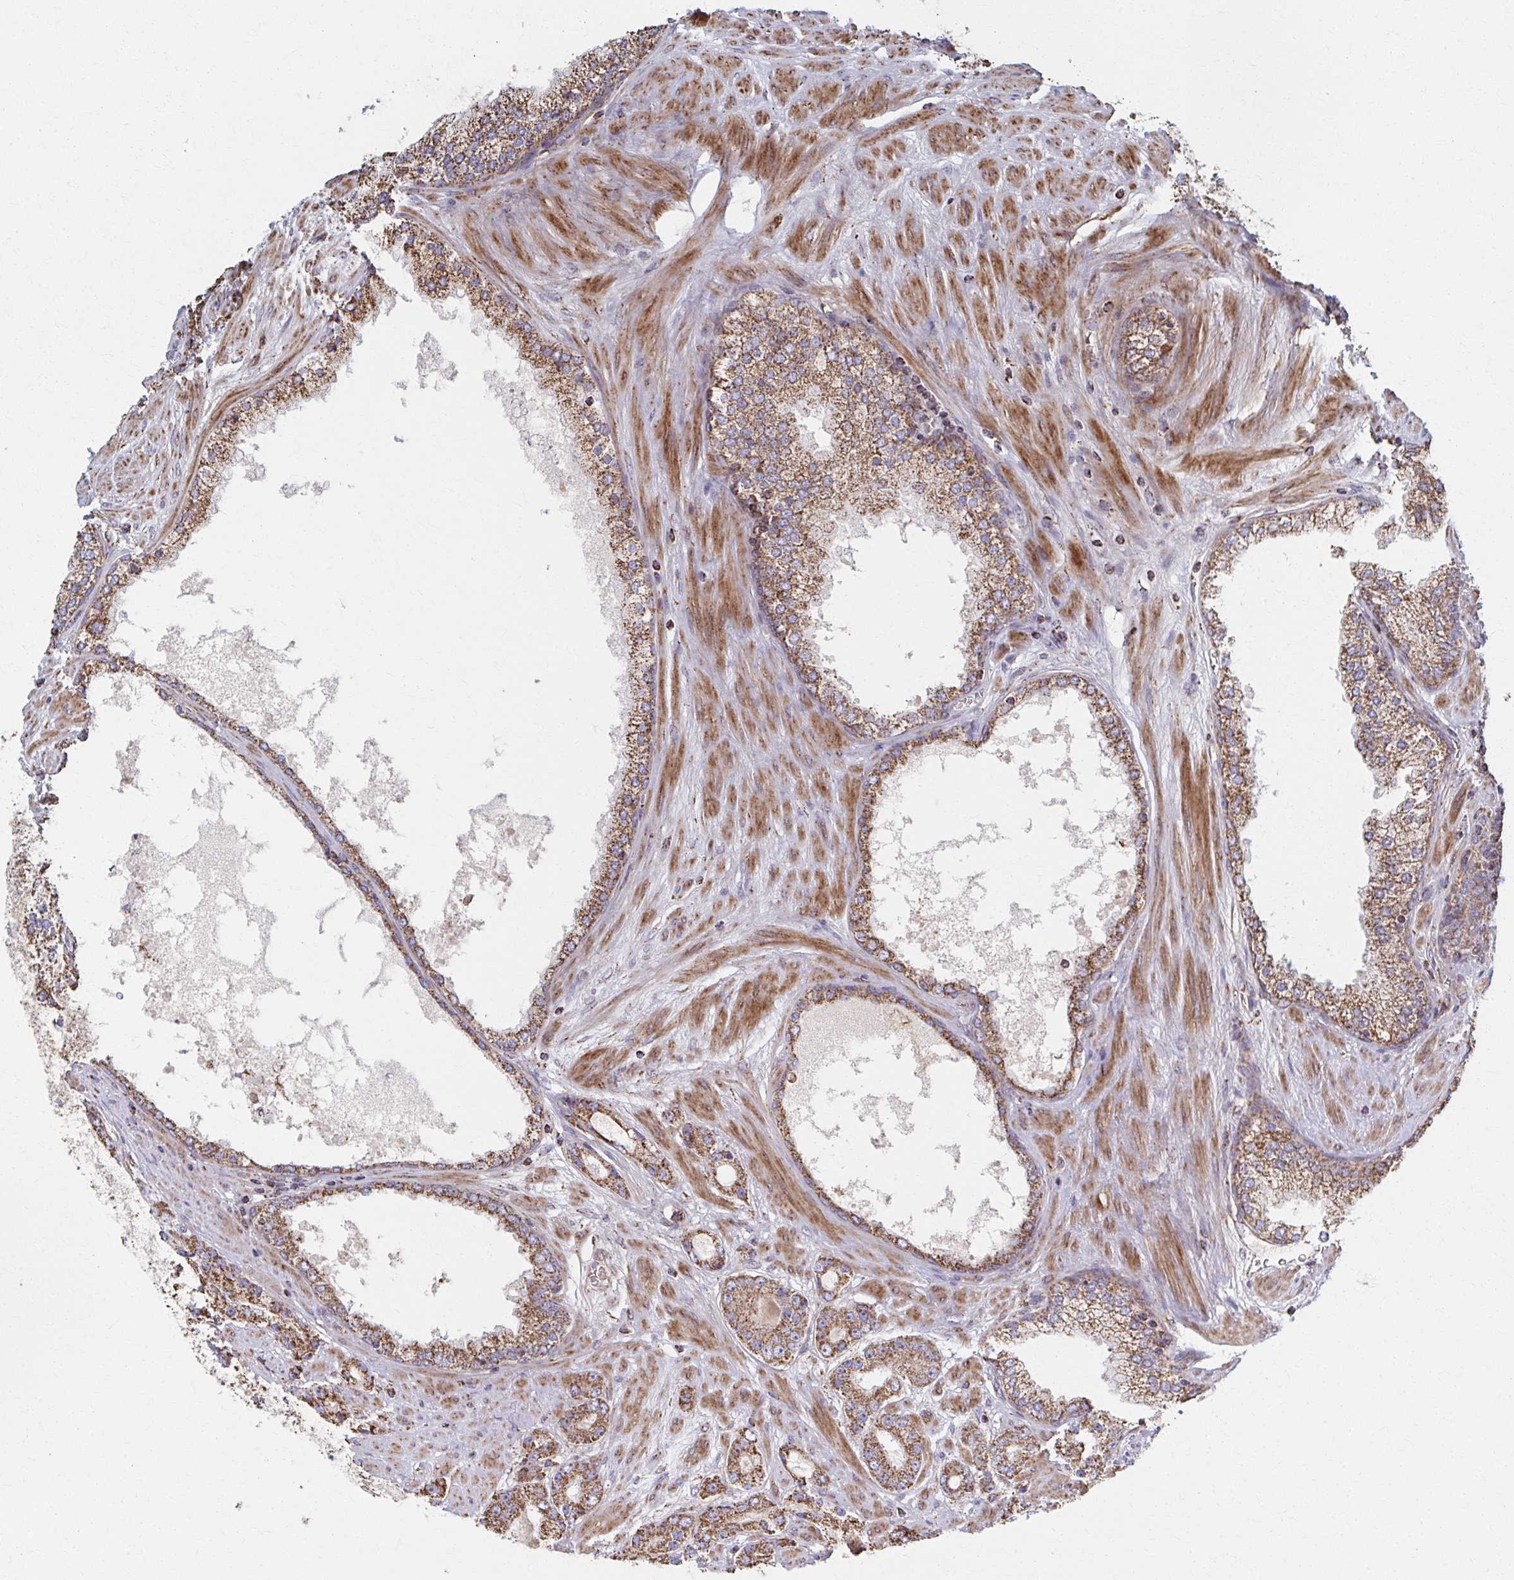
{"staining": {"intensity": "moderate", "quantity": ">75%", "location": "cytoplasmic/membranous"}, "tissue": "prostate cancer", "cell_type": "Tumor cells", "image_type": "cancer", "snomed": [{"axis": "morphology", "description": "Adenocarcinoma, High grade"}, {"axis": "topography", "description": "Prostate"}], "caption": "Protein expression analysis of human high-grade adenocarcinoma (prostate) reveals moderate cytoplasmic/membranous staining in about >75% of tumor cells.", "gene": "SAT1", "patient": {"sex": "male", "age": 67}}